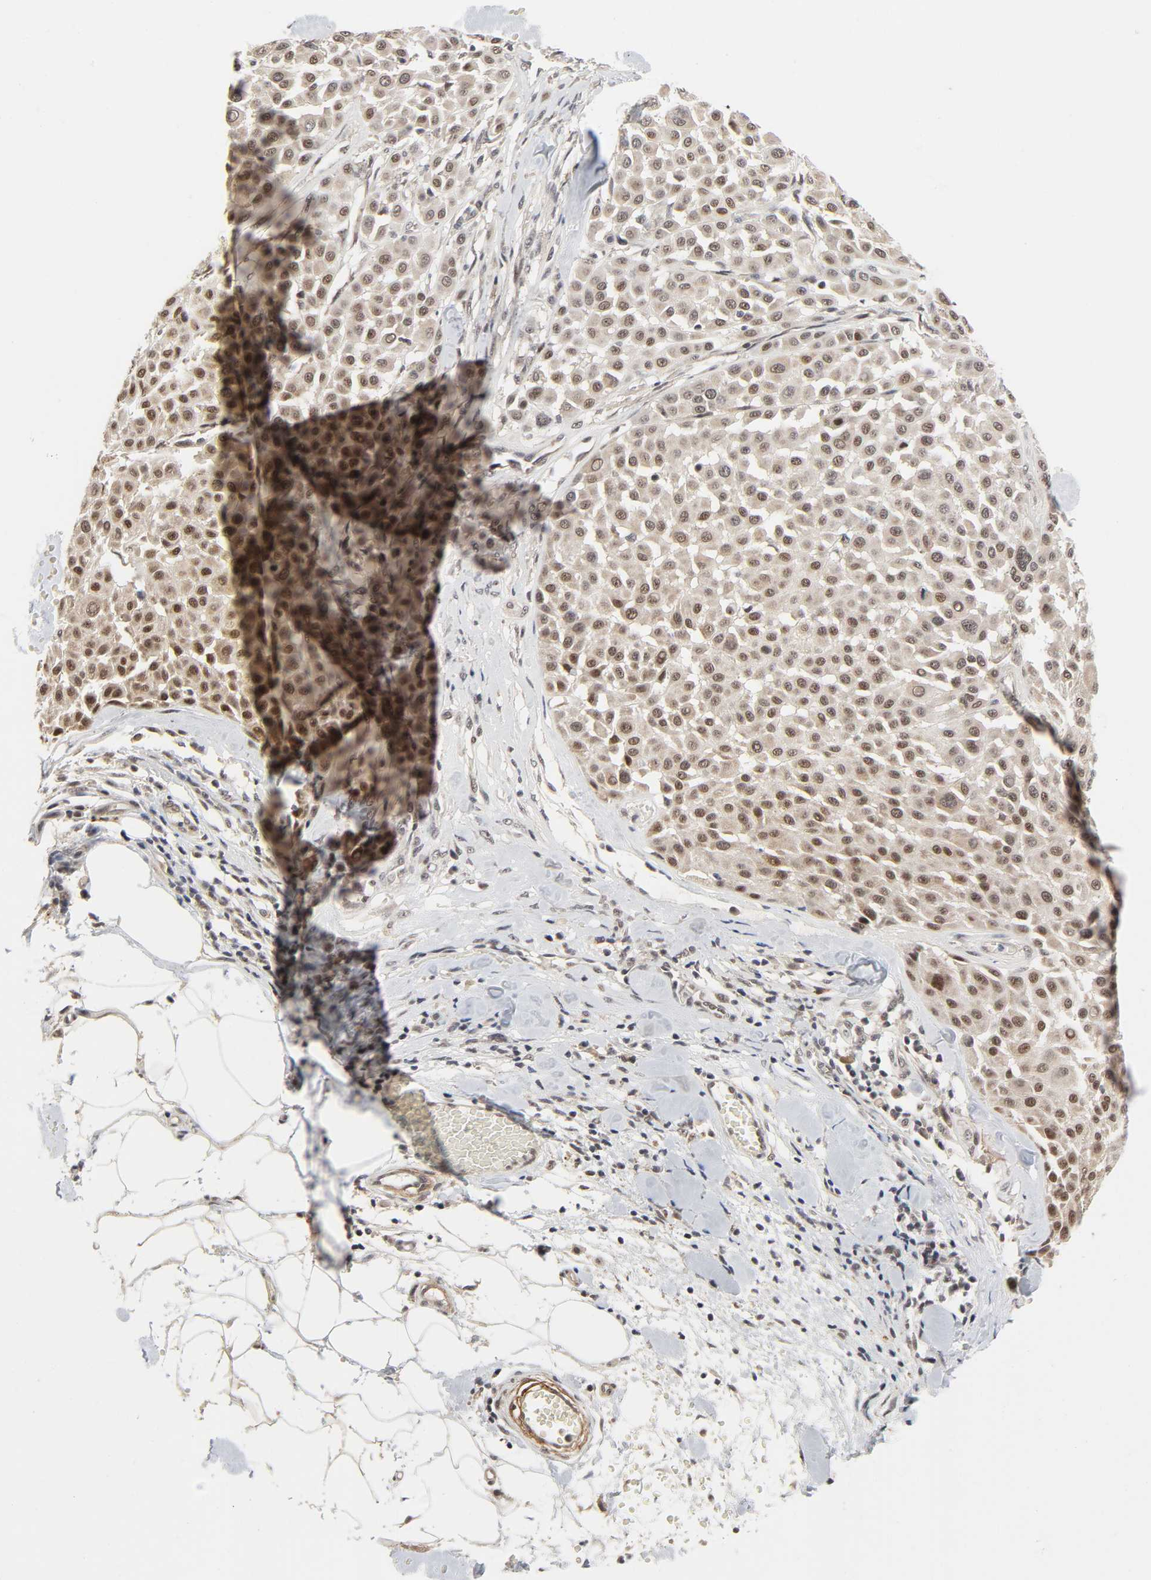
{"staining": {"intensity": "moderate", "quantity": ">75%", "location": "nuclear"}, "tissue": "melanoma", "cell_type": "Tumor cells", "image_type": "cancer", "snomed": [{"axis": "morphology", "description": "Malignant melanoma, Metastatic site"}, {"axis": "topography", "description": "Soft tissue"}], "caption": "This is an image of IHC staining of melanoma, which shows moderate expression in the nuclear of tumor cells.", "gene": "ZKSCAN8", "patient": {"sex": "male", "age": 41}}